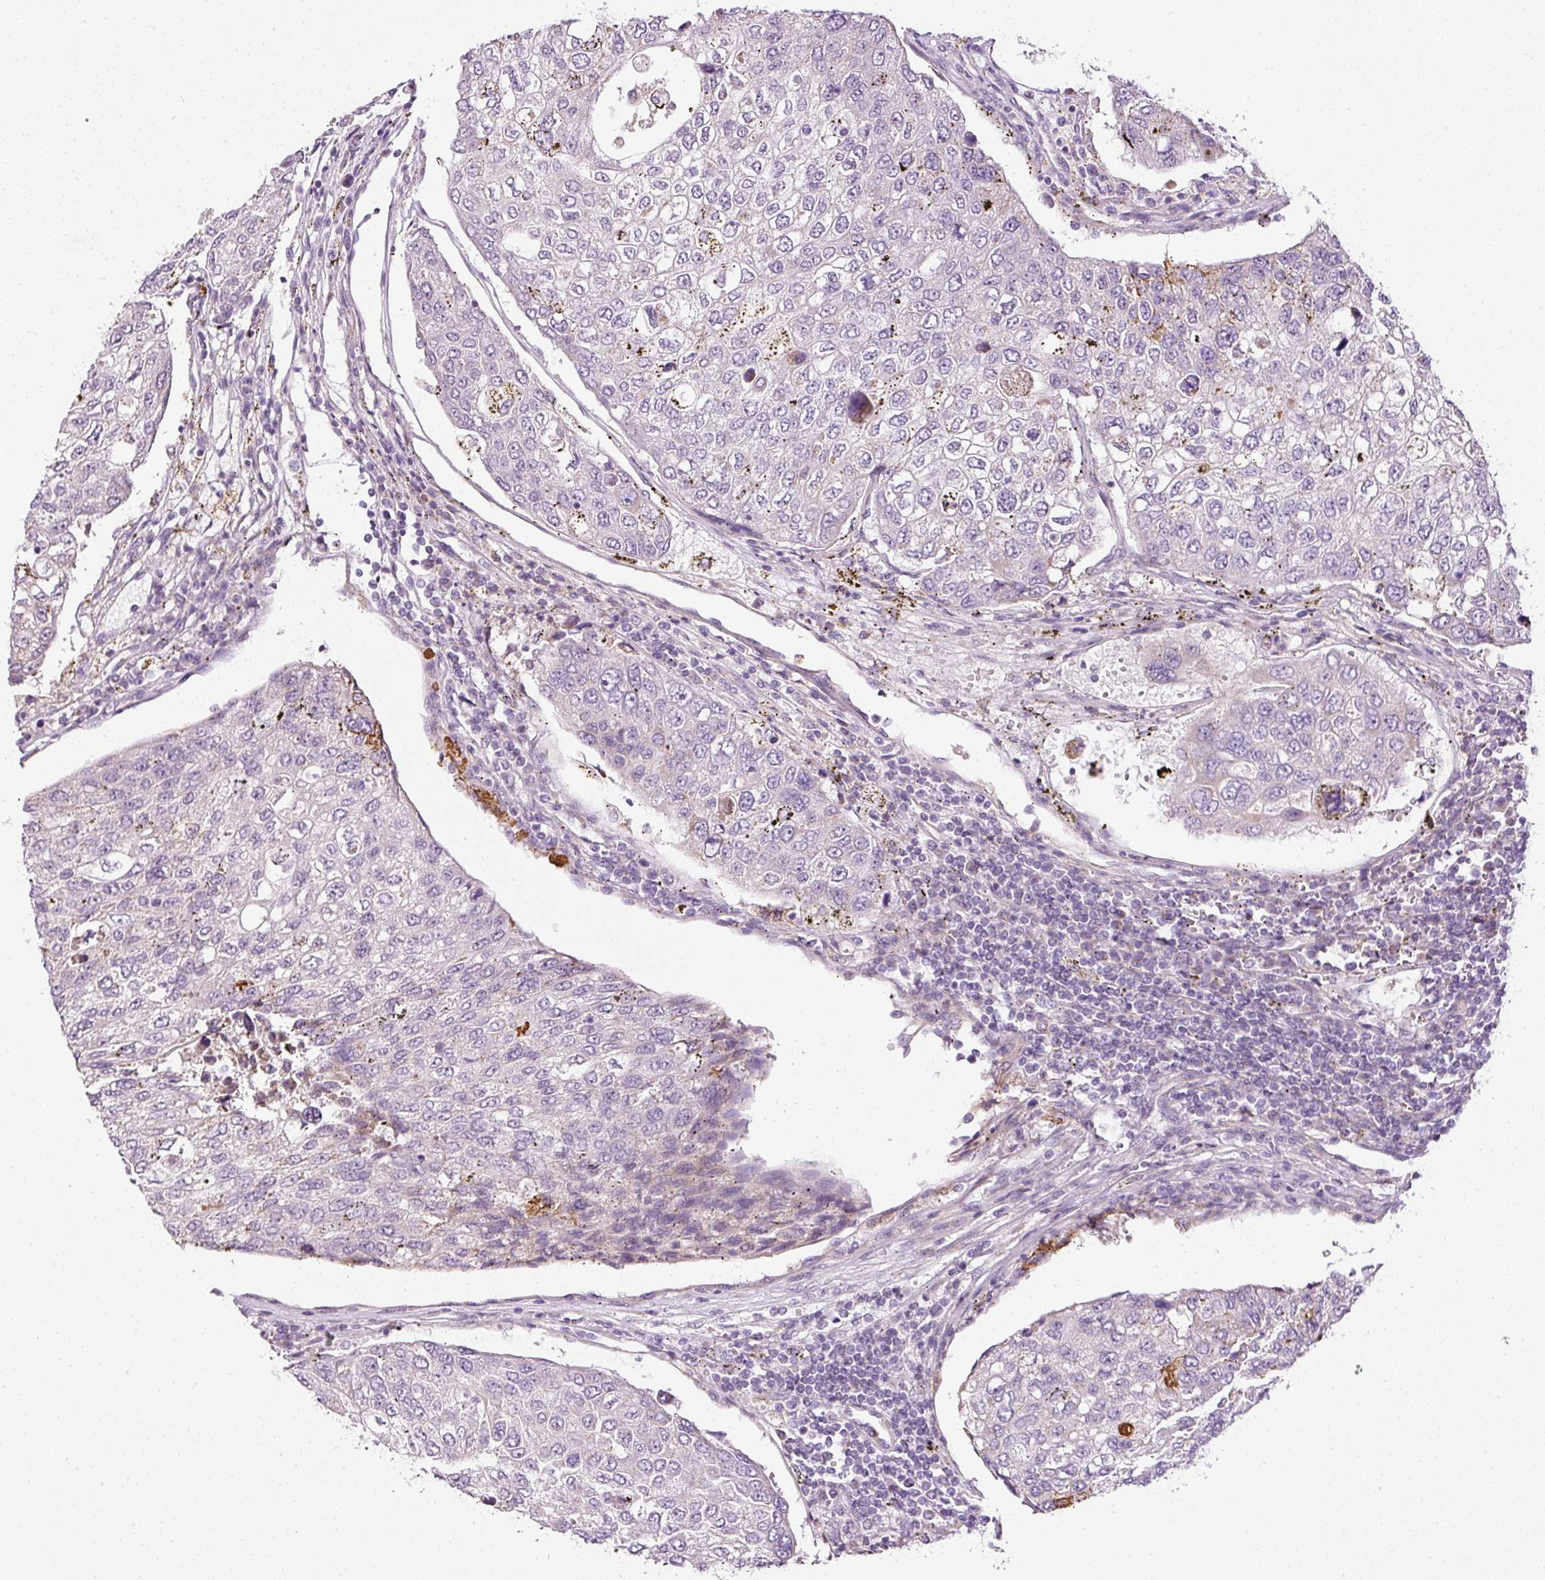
{"staining": {"intensity": "negative", "quantity": "none", "location": "none"}, "tissue": "urothelial cancer", "cell_type": "Tumor cells", "image_type": "cancer", "snomed": [{"axis": "morphology", "description": "Urothelial carcinoma, High grade"}, {"axis": "topography", "description": "Lymph node"}, {"axis": "topography", "description": "Urinary bladder"}], "caption": "Histopathology image shows no protein expression in tumor cells of urothelial cancer tissue.", "gene": "KPNA5", "patient": {"sex": "male", "age": 51}}